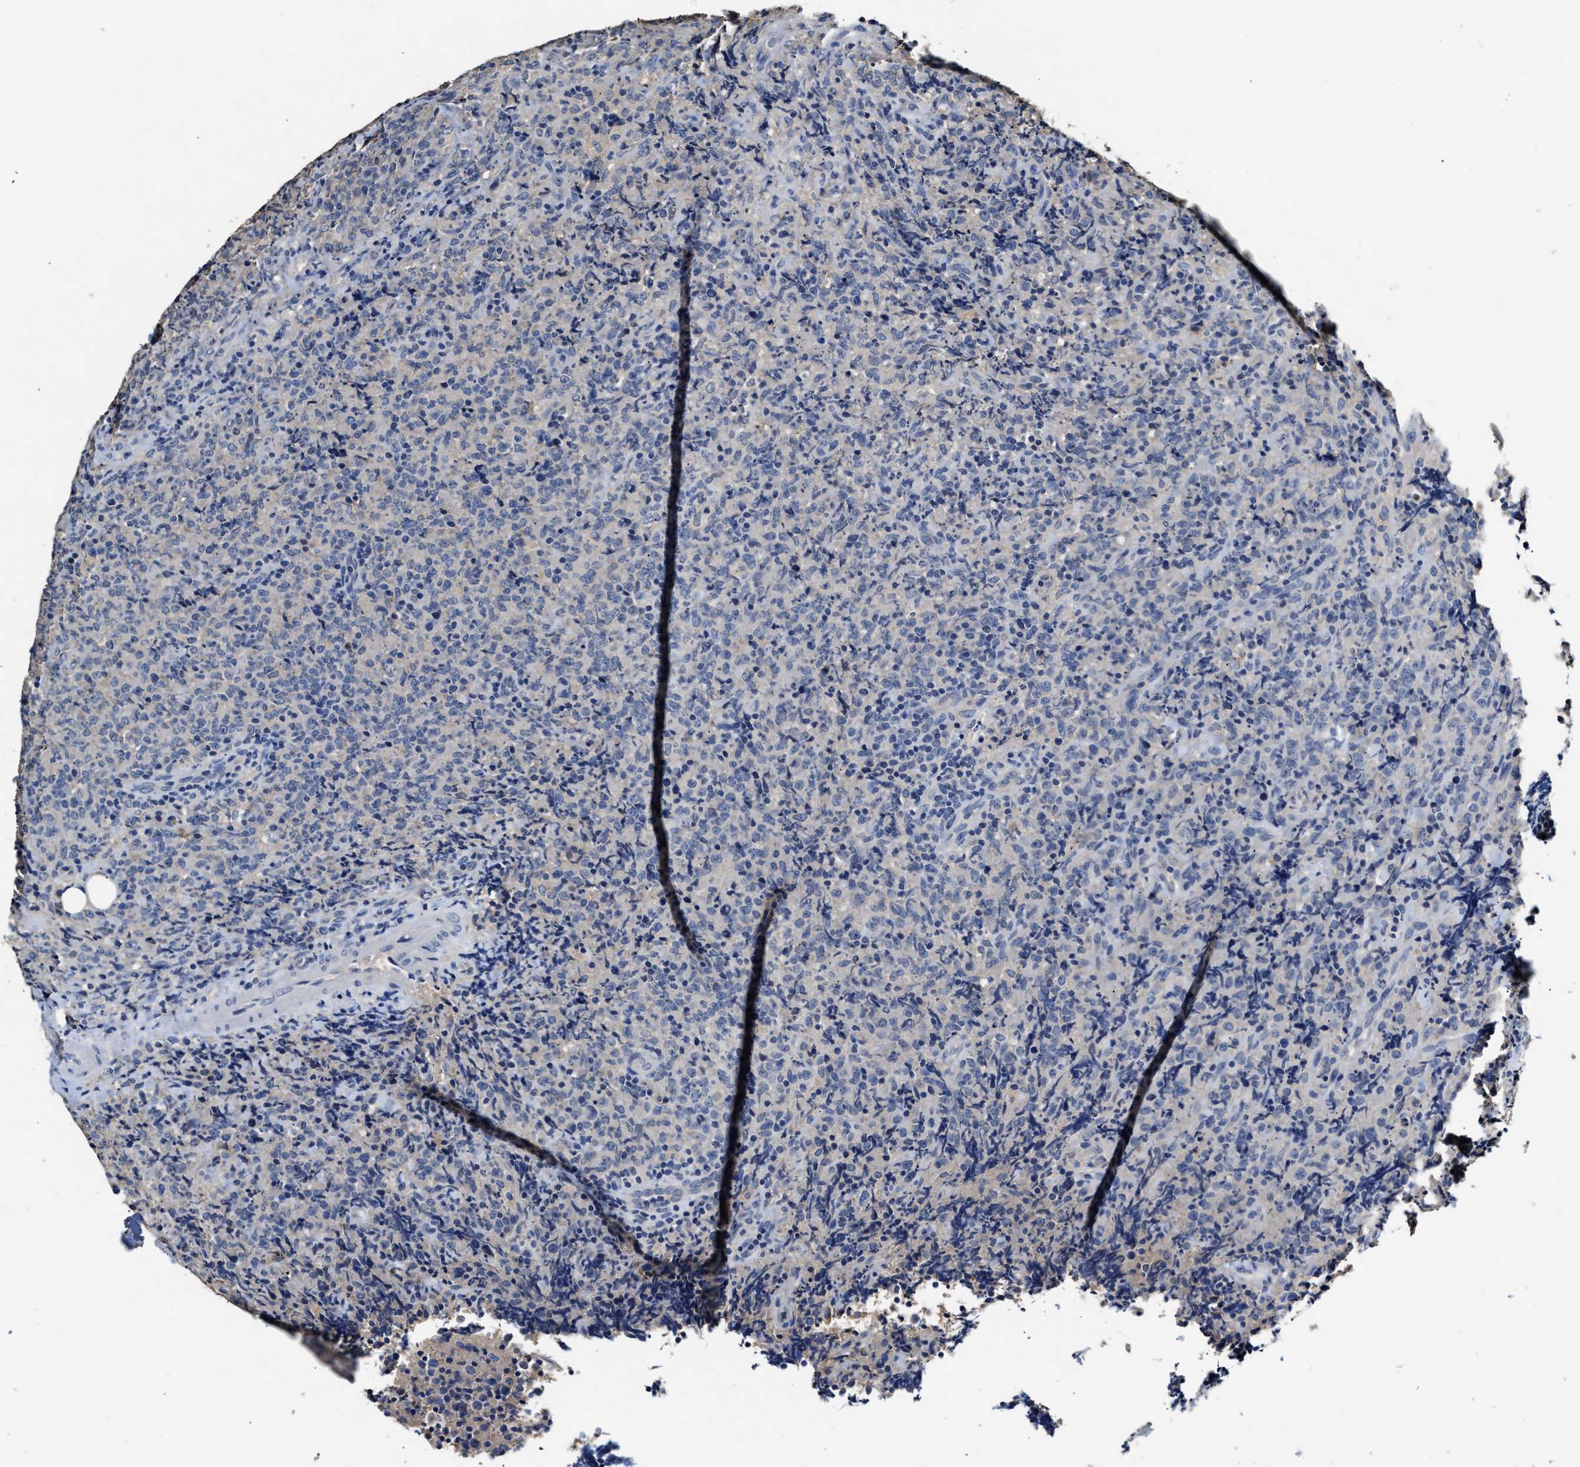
{"staining": {"intensity": "negative", "quantity": "none", "location": "none"}, "tissue": "lymphoma", "cell_type": "Tumor cells", "image_type": "cancer", "snomed": [{"axis": "morphology", "description": "Malignant lymphoma, non-Hodgkin's type, High grade"}, {"axis": "topography", "description": "Tonsil"}], "caption": "High power microscopy image of an immunohistochemistry (IHC) histopathology image of lymphoma, revealing no significant expression in tumor cells.", "gene": "SLCO2B1", "patient": {"sex": "female", "age": 36}}